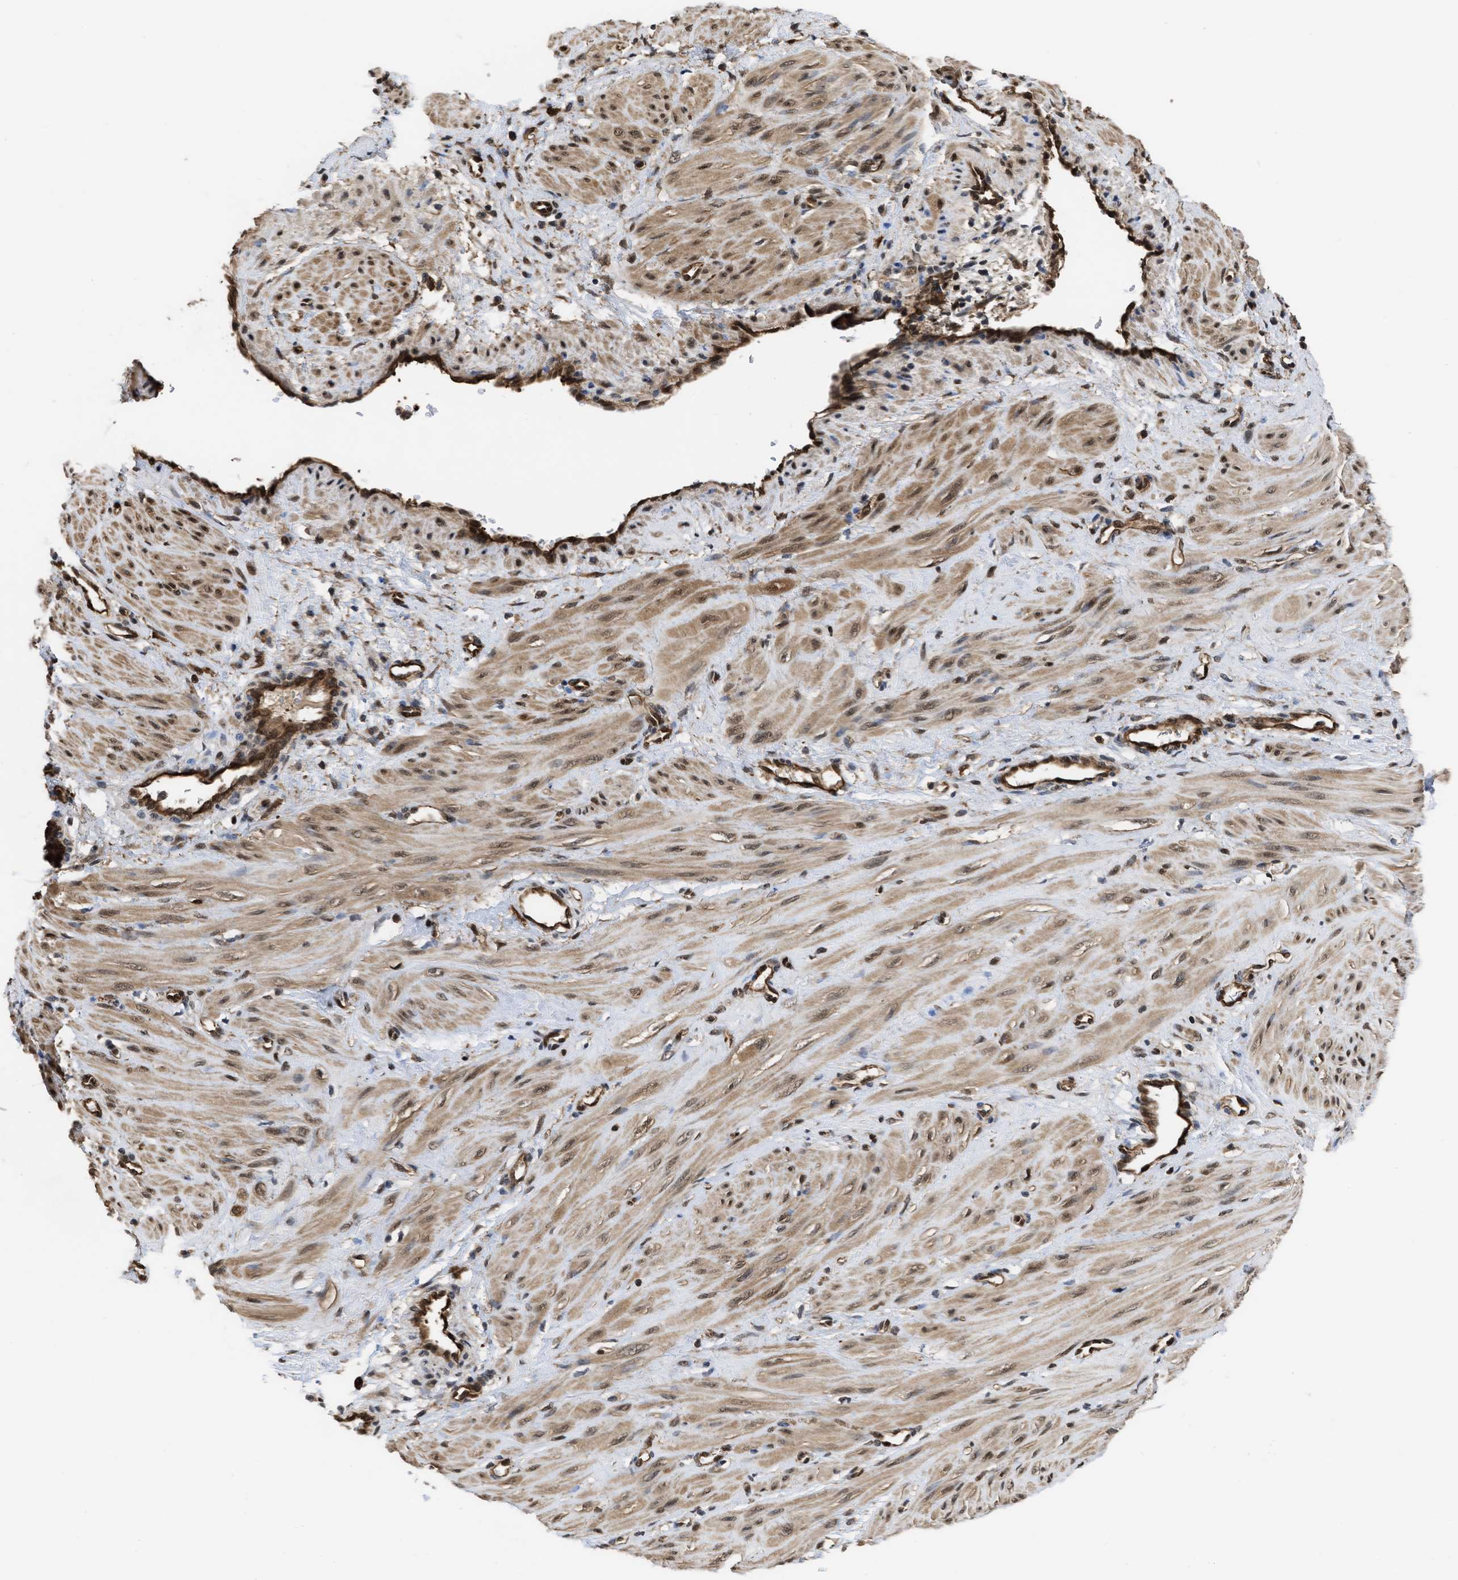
{"staining": {"intensity": "moderate", "quantity": ">75%", "location": "cytoplasmic/membranous,nuclear"}, "tissue": "smooth muscle", "cell_type": "Smooth muscle cells", "image_type": "normal", "snomed": [{"axis": "morphology", "description": "Normal tissue, NOS"}, {"axis": "topography", "description": "Endometrium"}], "caption": "Unremarkable smooth muscle reveals moderate cytoplasmic/membranous,nuclear positivity in approximately >75% of smooth muscle cells, visualized by immunohistochemistry.", "gene": "YWHAG", "patient": {"sex": "female", "age": 33}}